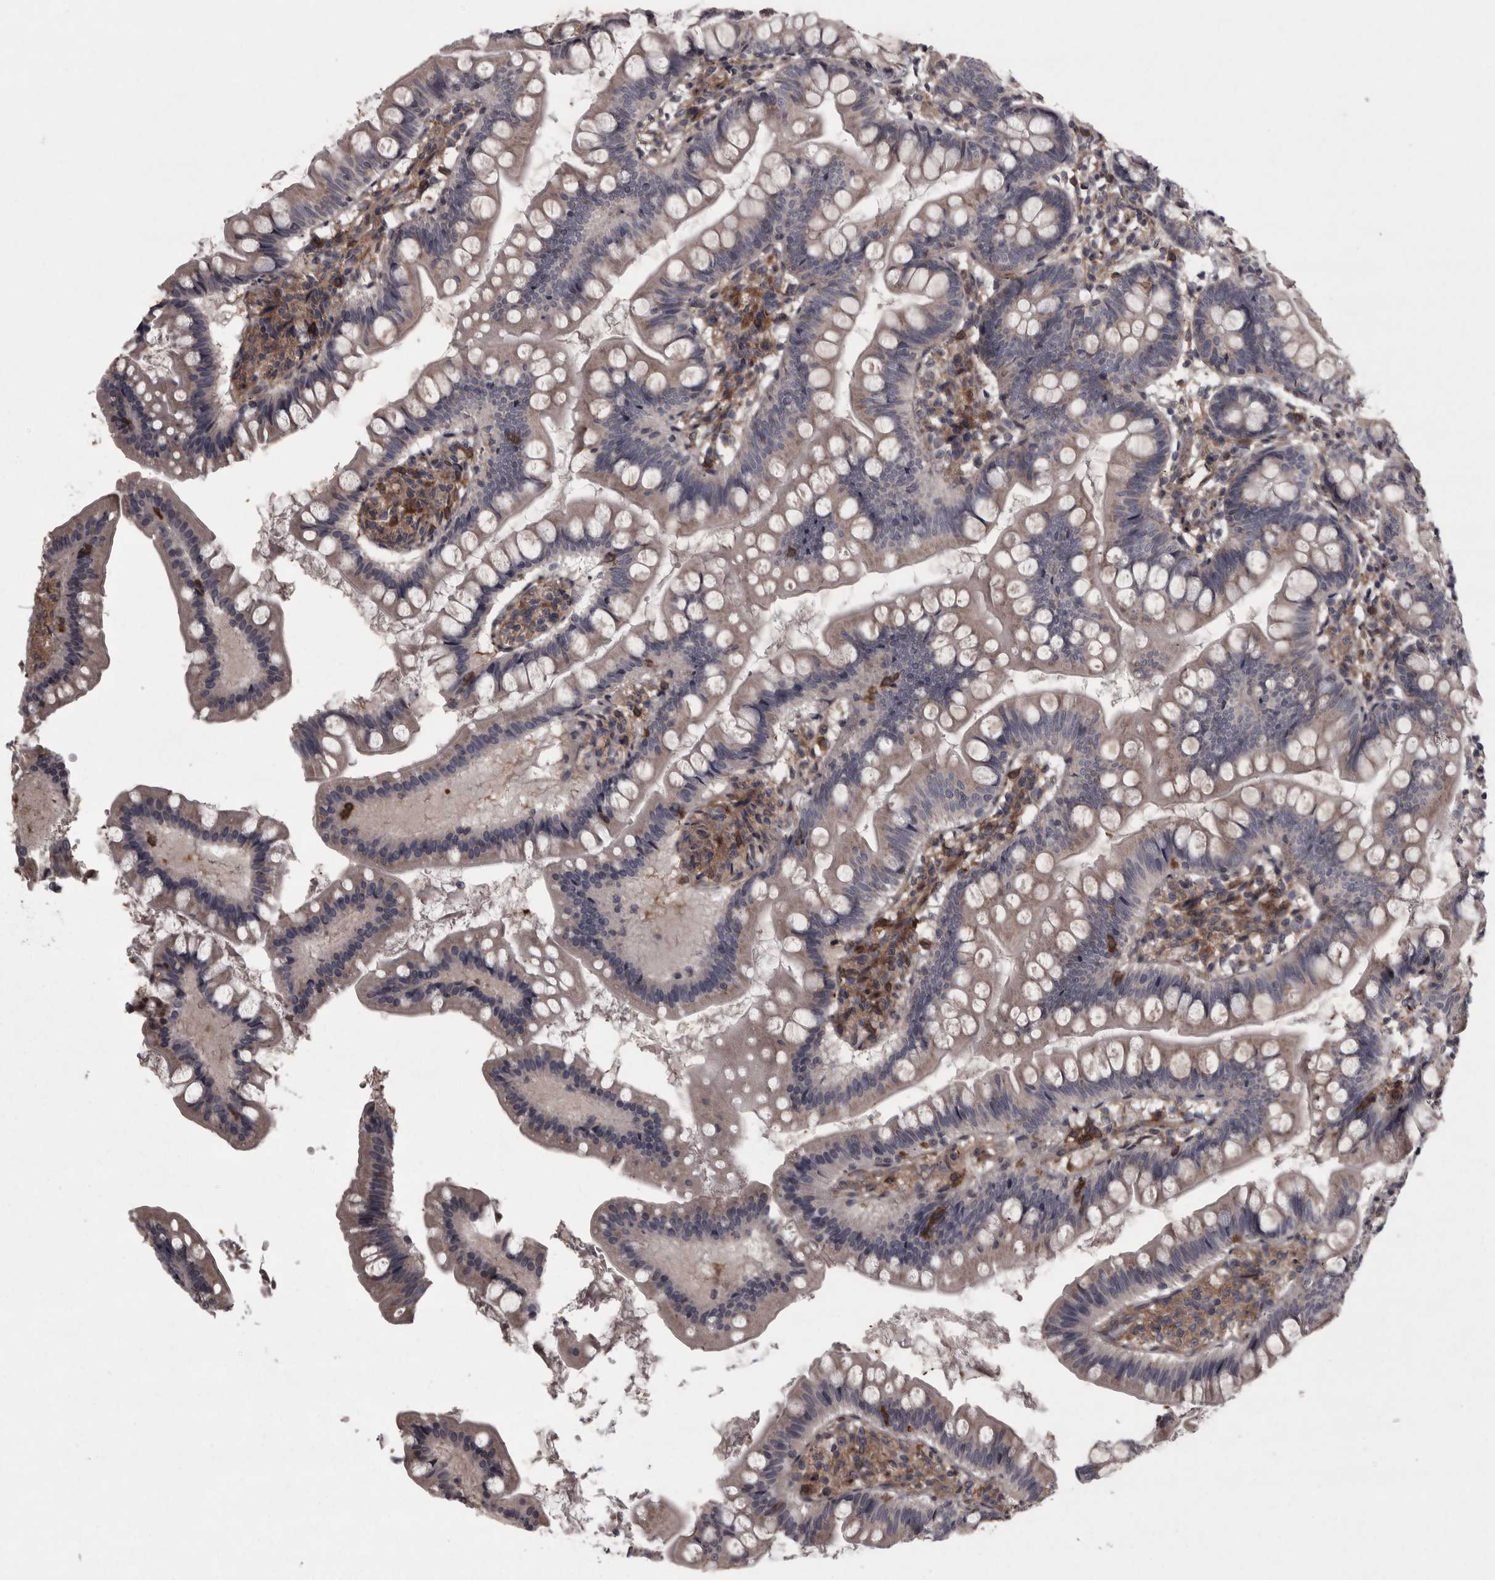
{"staining": {"intensity": "weak", "quantity": "<25%", "location": "cytoplasmic/membranous"}, "tissue": "small intestine", "cell_type": "Glandular cells", "image_type": "normal", "snomed": [{"axis": "morphology", "description": "Normal tissue, NOS"}, {"axis": "topography", "description": "Small intestine"}], "caption": "High power microscopy image of an immunohistochemistry histopathology image of benign small intestine, revealing no significant positivity in glandular cells. Nuclei are stained in blue.", "gene": "RSU1", "patient": {"sex": "male", "age": 7}}